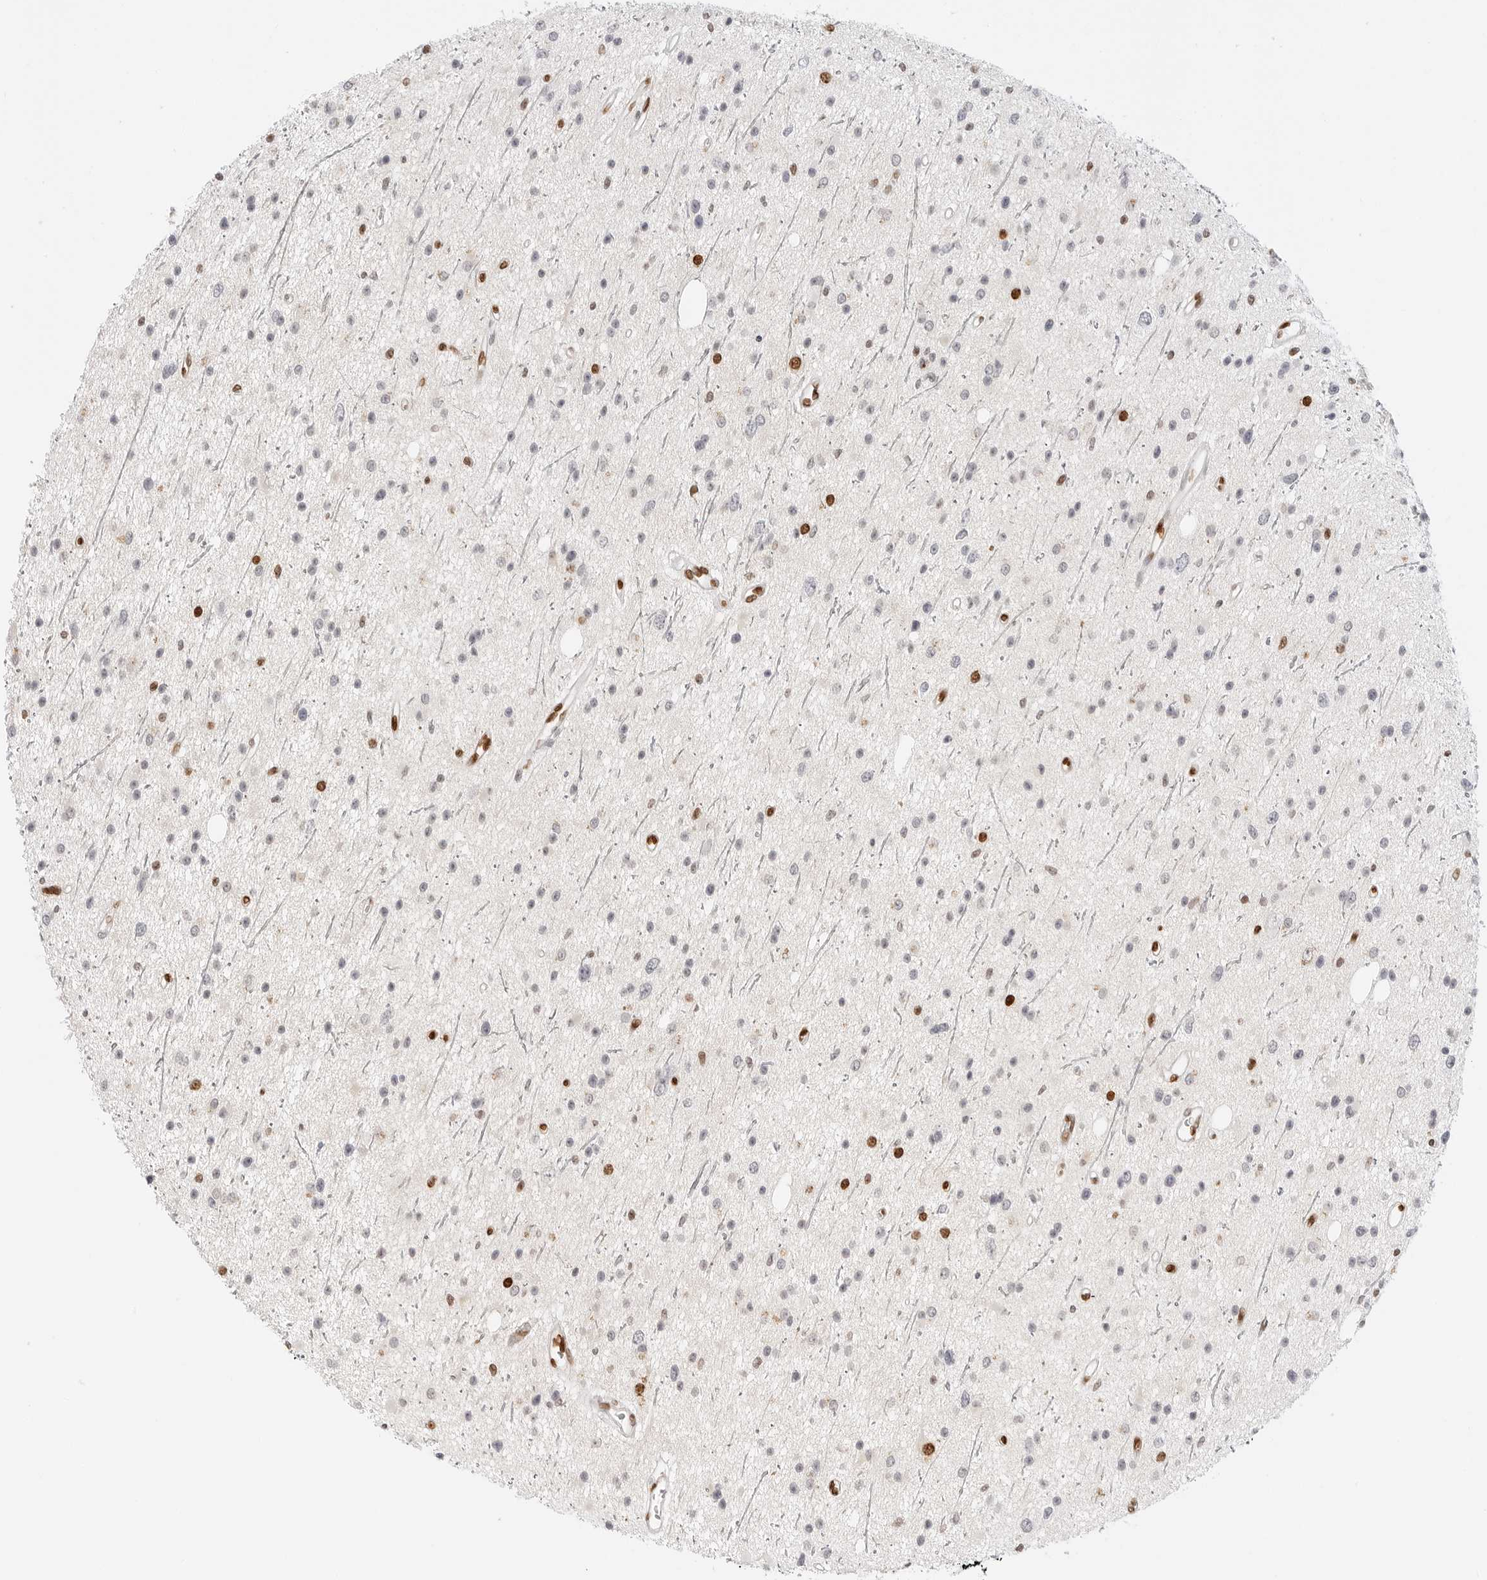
{"staining": {"intensity": "negative", "quantity": "none", "location": "none"}, "tissue": "glioma", "cell_type": "Tumor cells", "image_type": "cancer", "snomed": [{"axis": "morphology", "description": "Glioma, malignant, Low grade"}, {"axis": "topography", "description": "Cerebral cortex"}], "caption": "Immunohistochemistry (IHC) micrograph of malignant glioma (low-grade) stained for a protein (brown), which demonstrates no staining in tumor cells.", "gene": "SPIDR", "patient": {"sex": "female", "age": 39}}